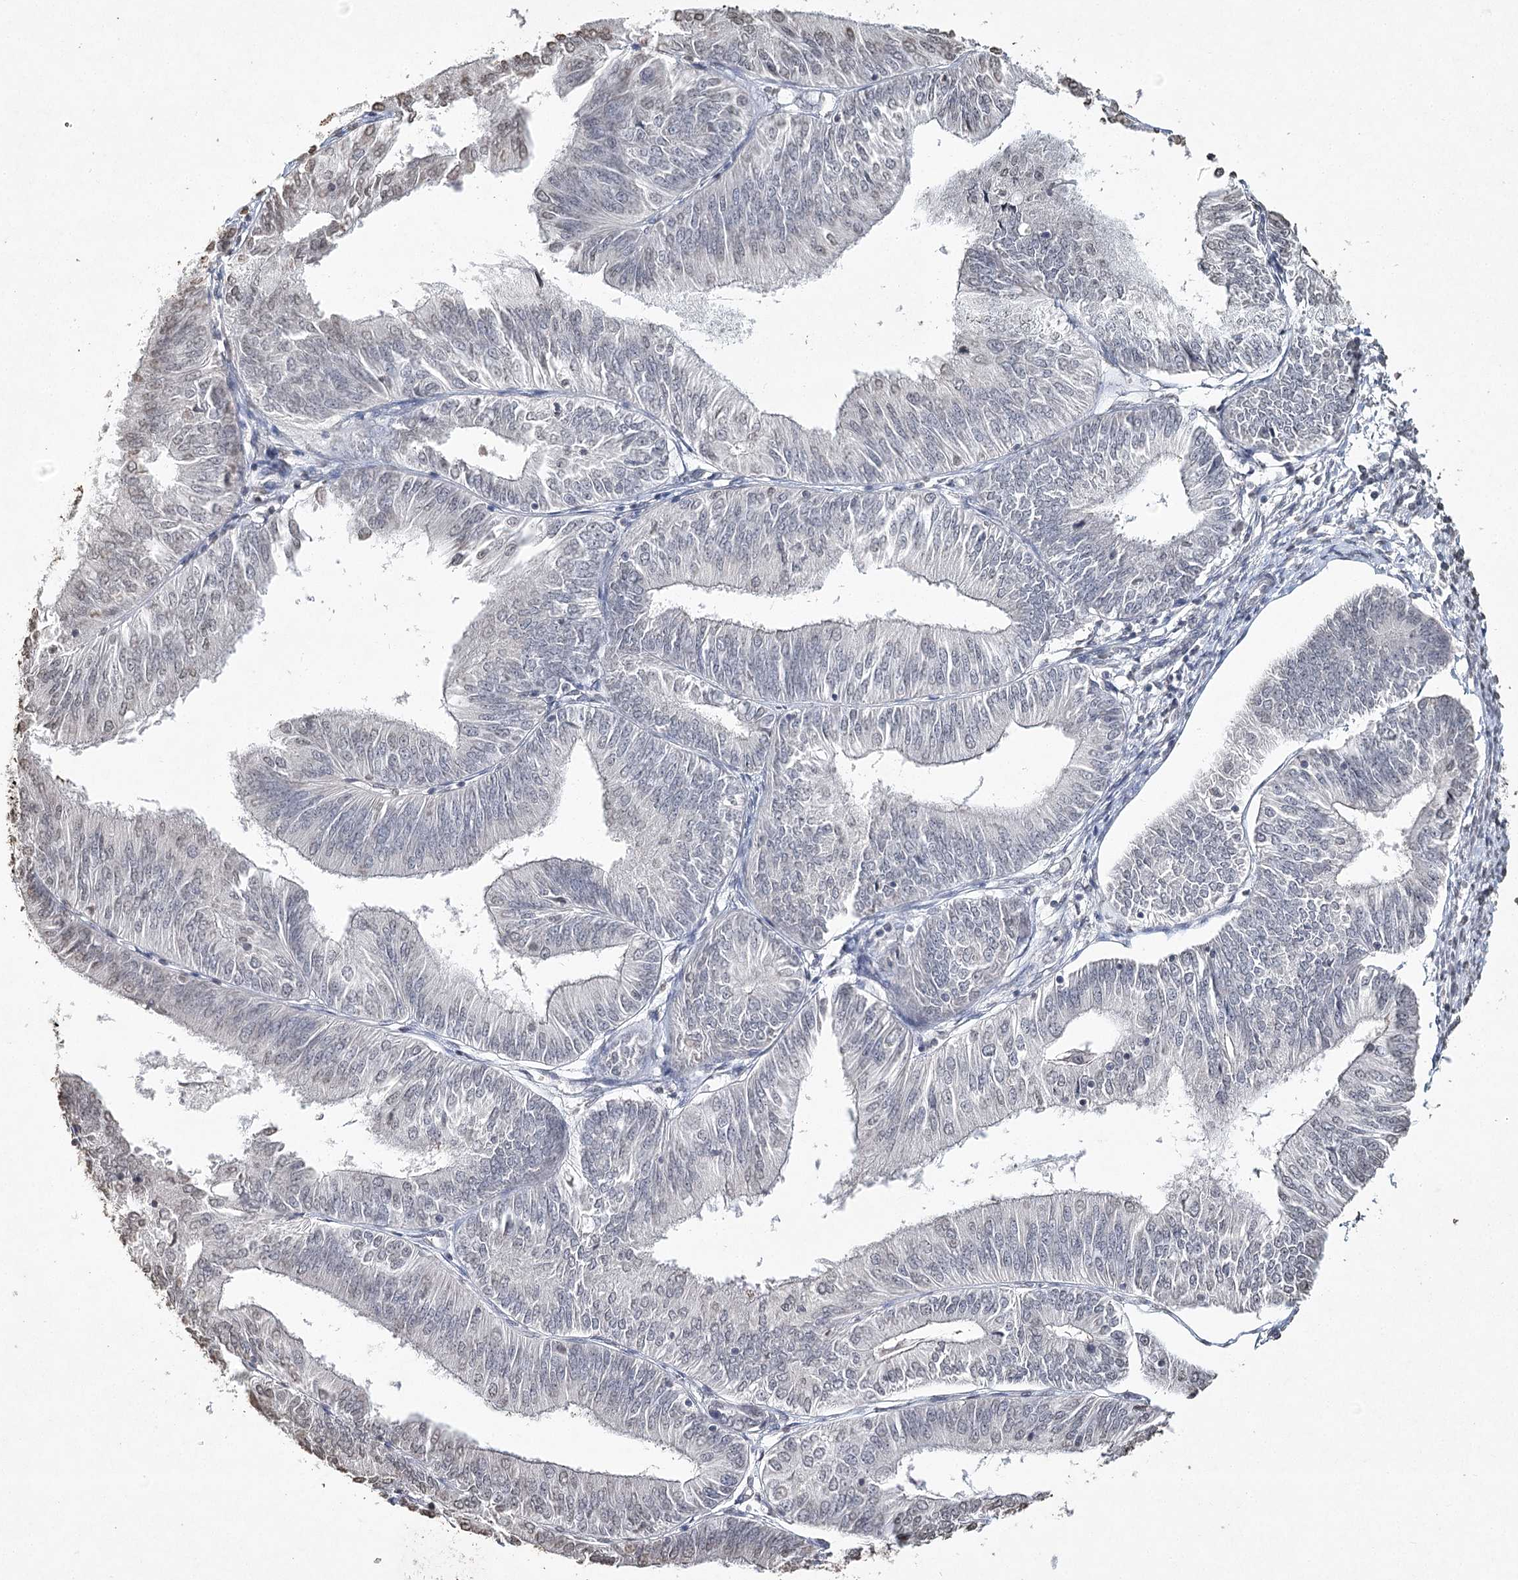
{"staining": {"intensity": "negative", "quantity": "none", "location": "none"}, "tissue": "endometrial cancer", "cell_type": "Tumor cells", "image_type": "cancer", "snomed": [{"axis": "morphology", "description": "Adenocarcinoma, NOS"}, {"axis": "topography", "description": "Endometrium"}], "caption": "A micrograph of endometrial adenocarcinoma stained for a protein exhibits no brown staining in tumor cells.", "gene": "DMXL1", "patient": {"sex": "female", "age": 58}}